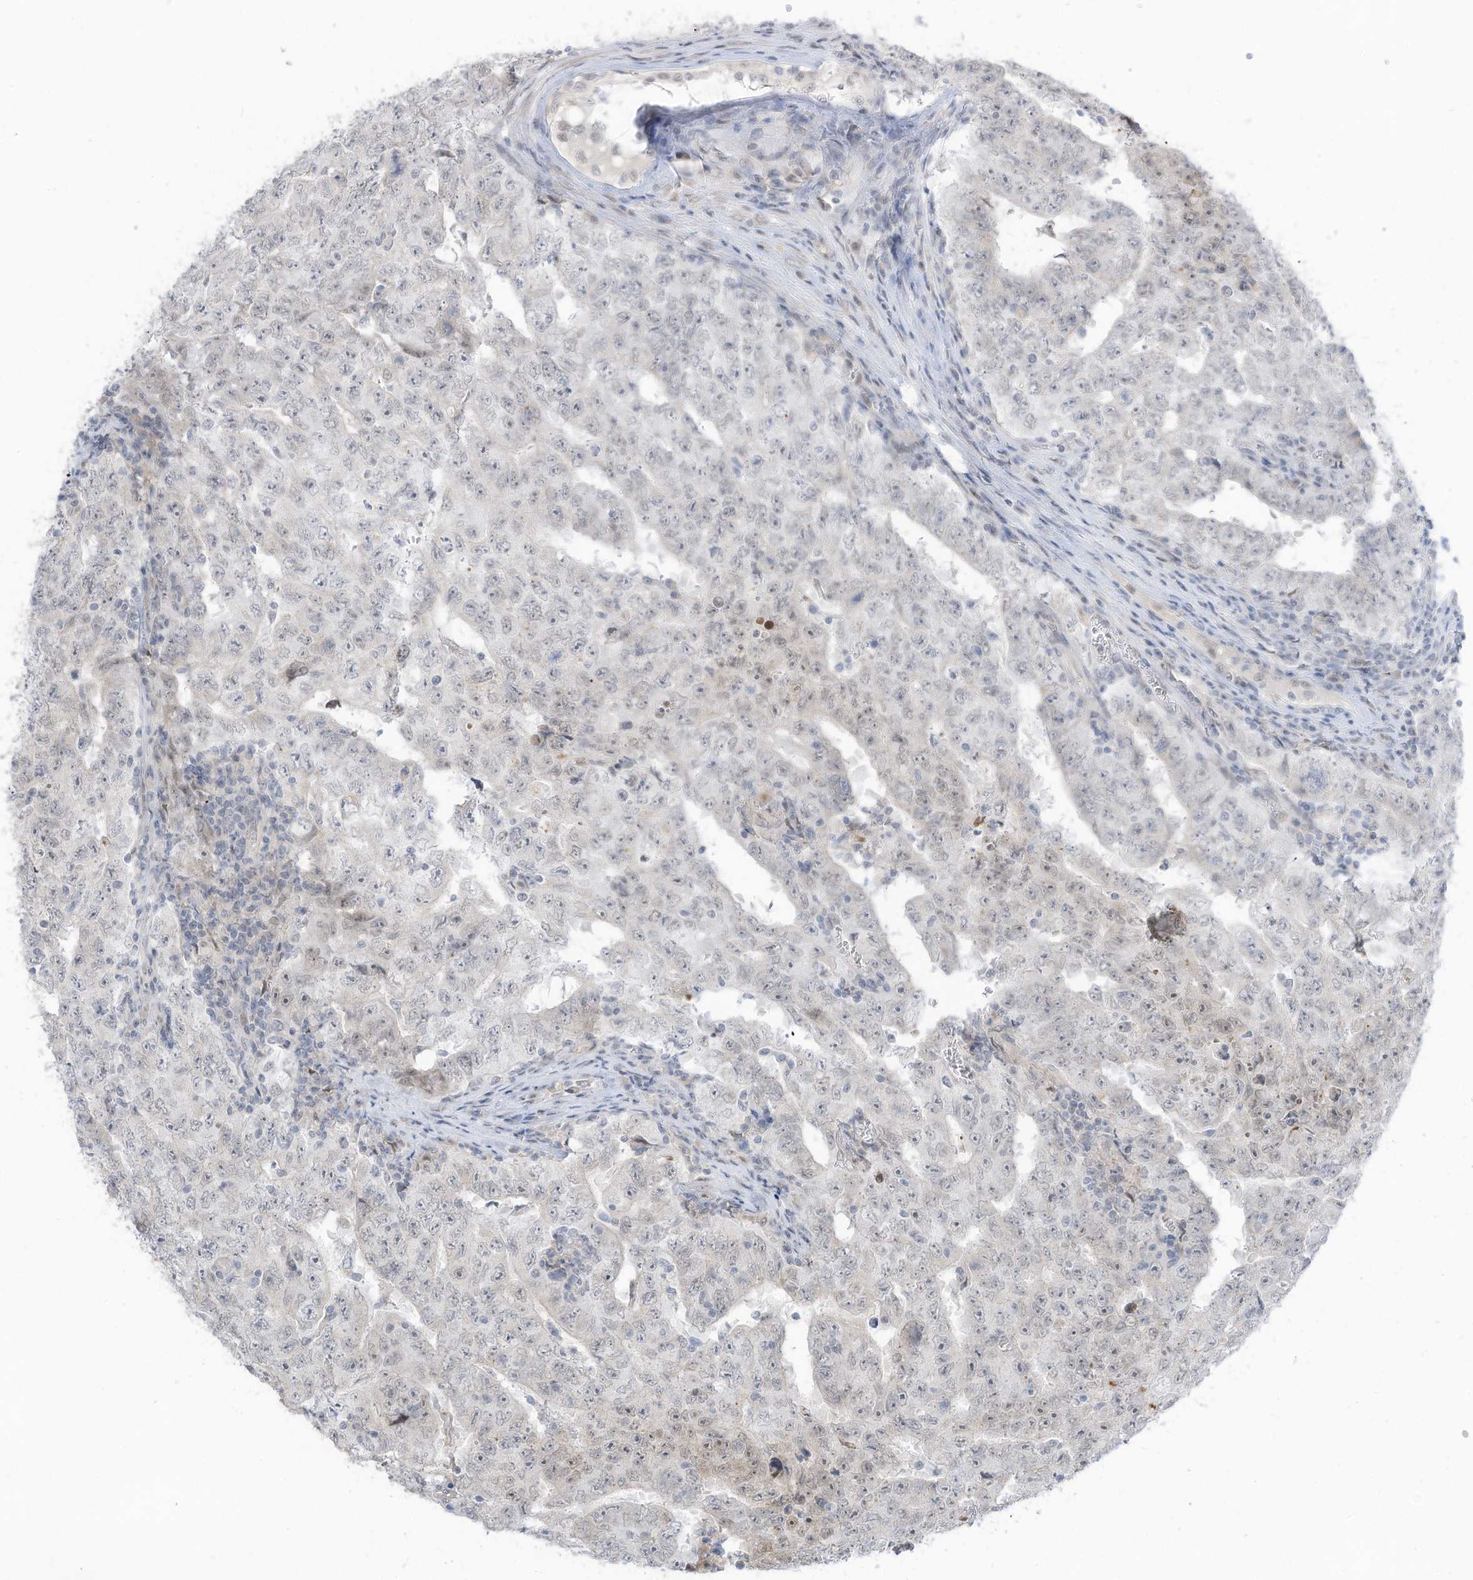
{"staining": {"intensity": "weak", "quantity": "<25%", "location": "cytoplasmic/membranous"}, "tissue": "testis cancer", "cell_type": "Tumor cells", "image_type": "cancer", "snomed": [{"axis": "morphology", "description": "Carcinoma, Embryonal, NOS"}, {"axis": "topography", "description": "Testis"}], "caption": "Image shows no protein expression in tumor cells of testis cancer (embryonal carcinoma) tissue.", "gene": "ASPRV1", "patient": {"sex": "male", "age": 26}}